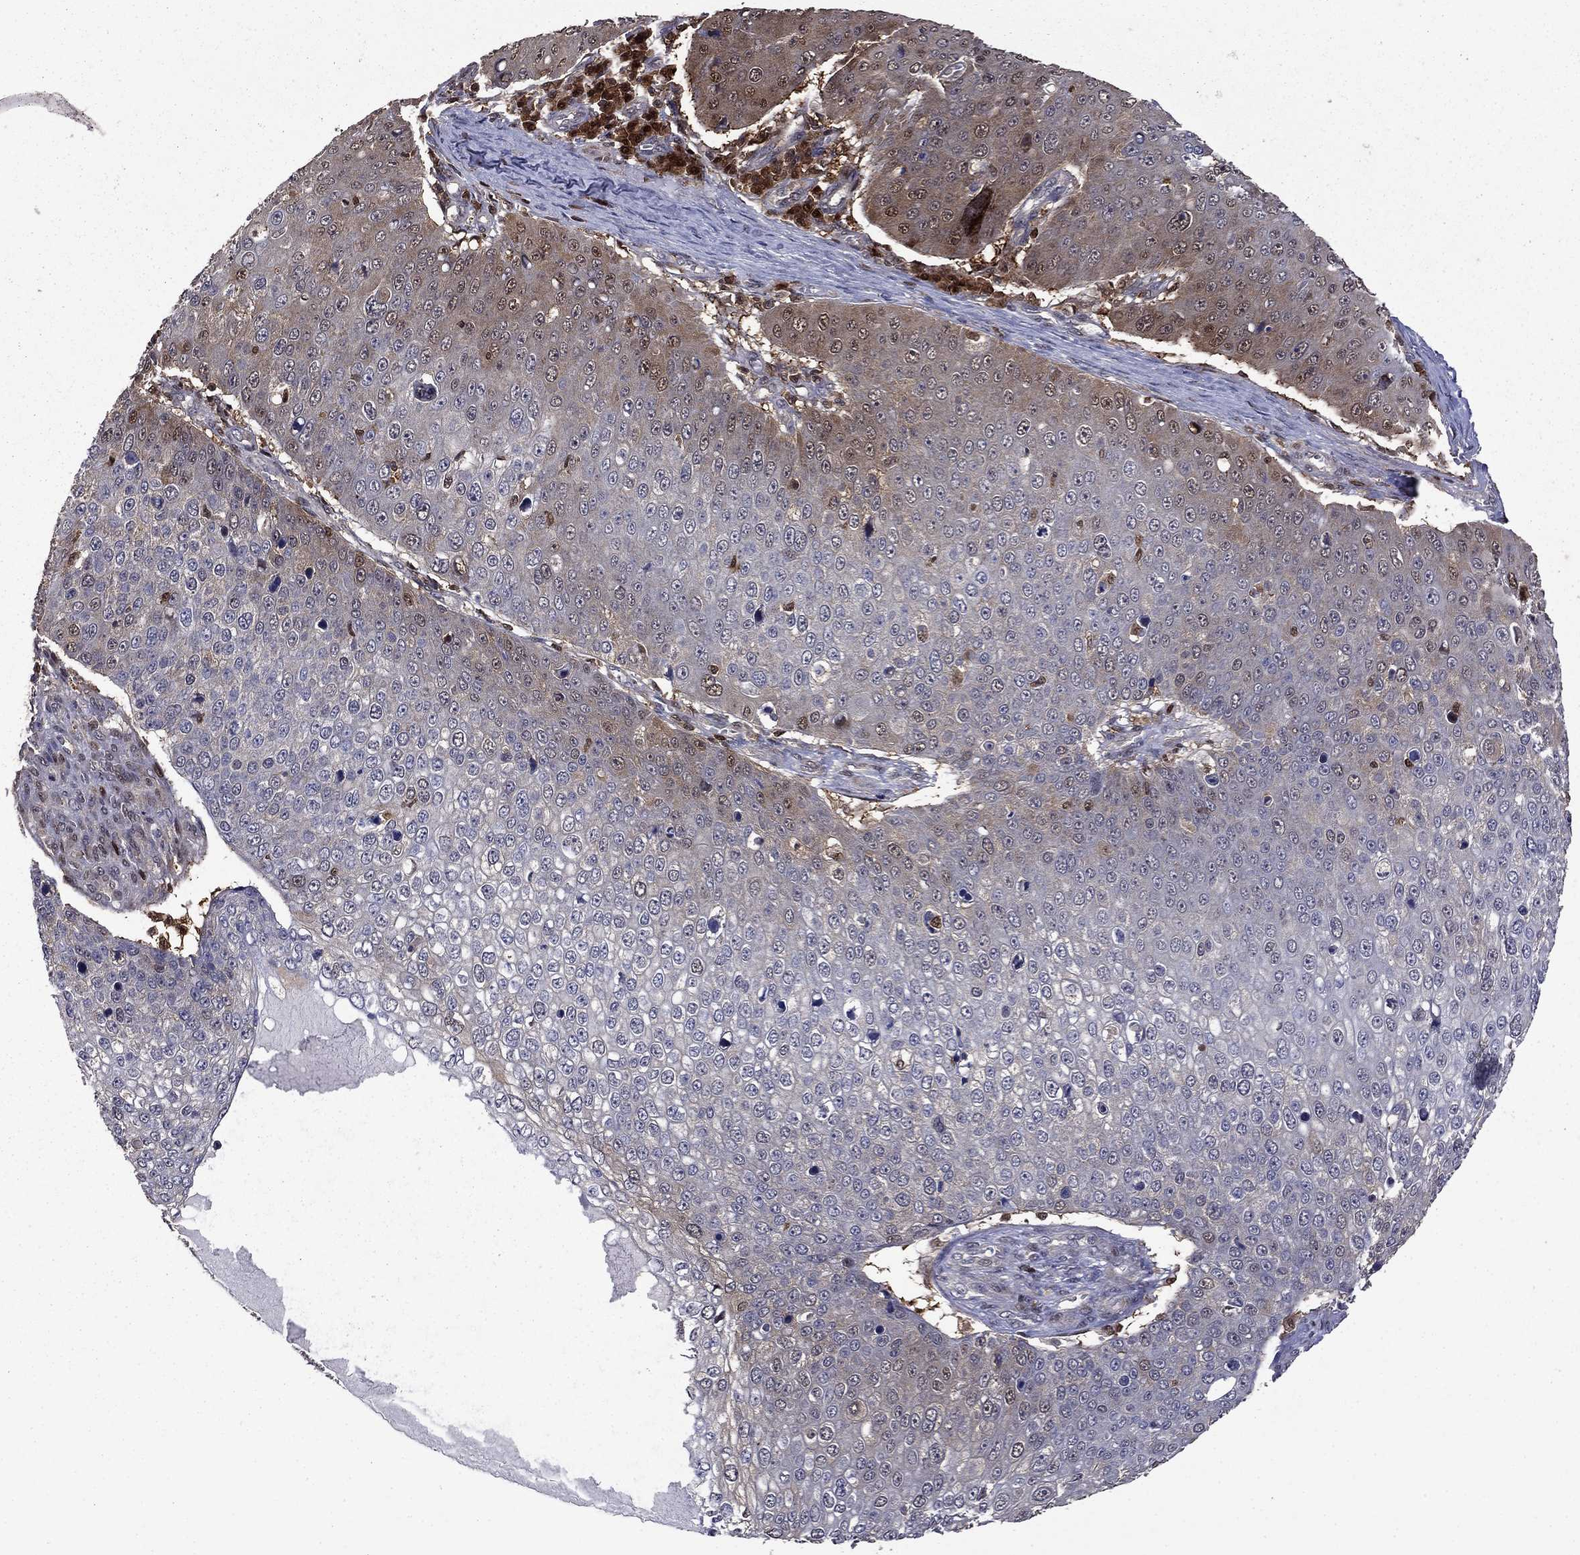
{"staining": {"intensity": "moderate", "quantity": "<25%", "location": "cytoplasmic/membranous,nuclear"}, "tissue": "skin cancer", "cell_type": "Tumor cells", "image_type": "cancer", "snomed": [{"axis": "morphology", "description": "Squamous cell carcinoma, NOS"}, {"axis": "topography", "description": "Skin"}], "caption": "The micrograph demonstrates a brown stain indicating the presence of a protein in the cytoplasmic/membranous and nuclear of tumor cells in skin squamous cell carcinoma. (DAB (3,3'-diaminobenzidine) = brown stain, brightfield microscopy at high magnification).", "gene": "APPBP2", "patient": {"sex": "male", "age": 71}}